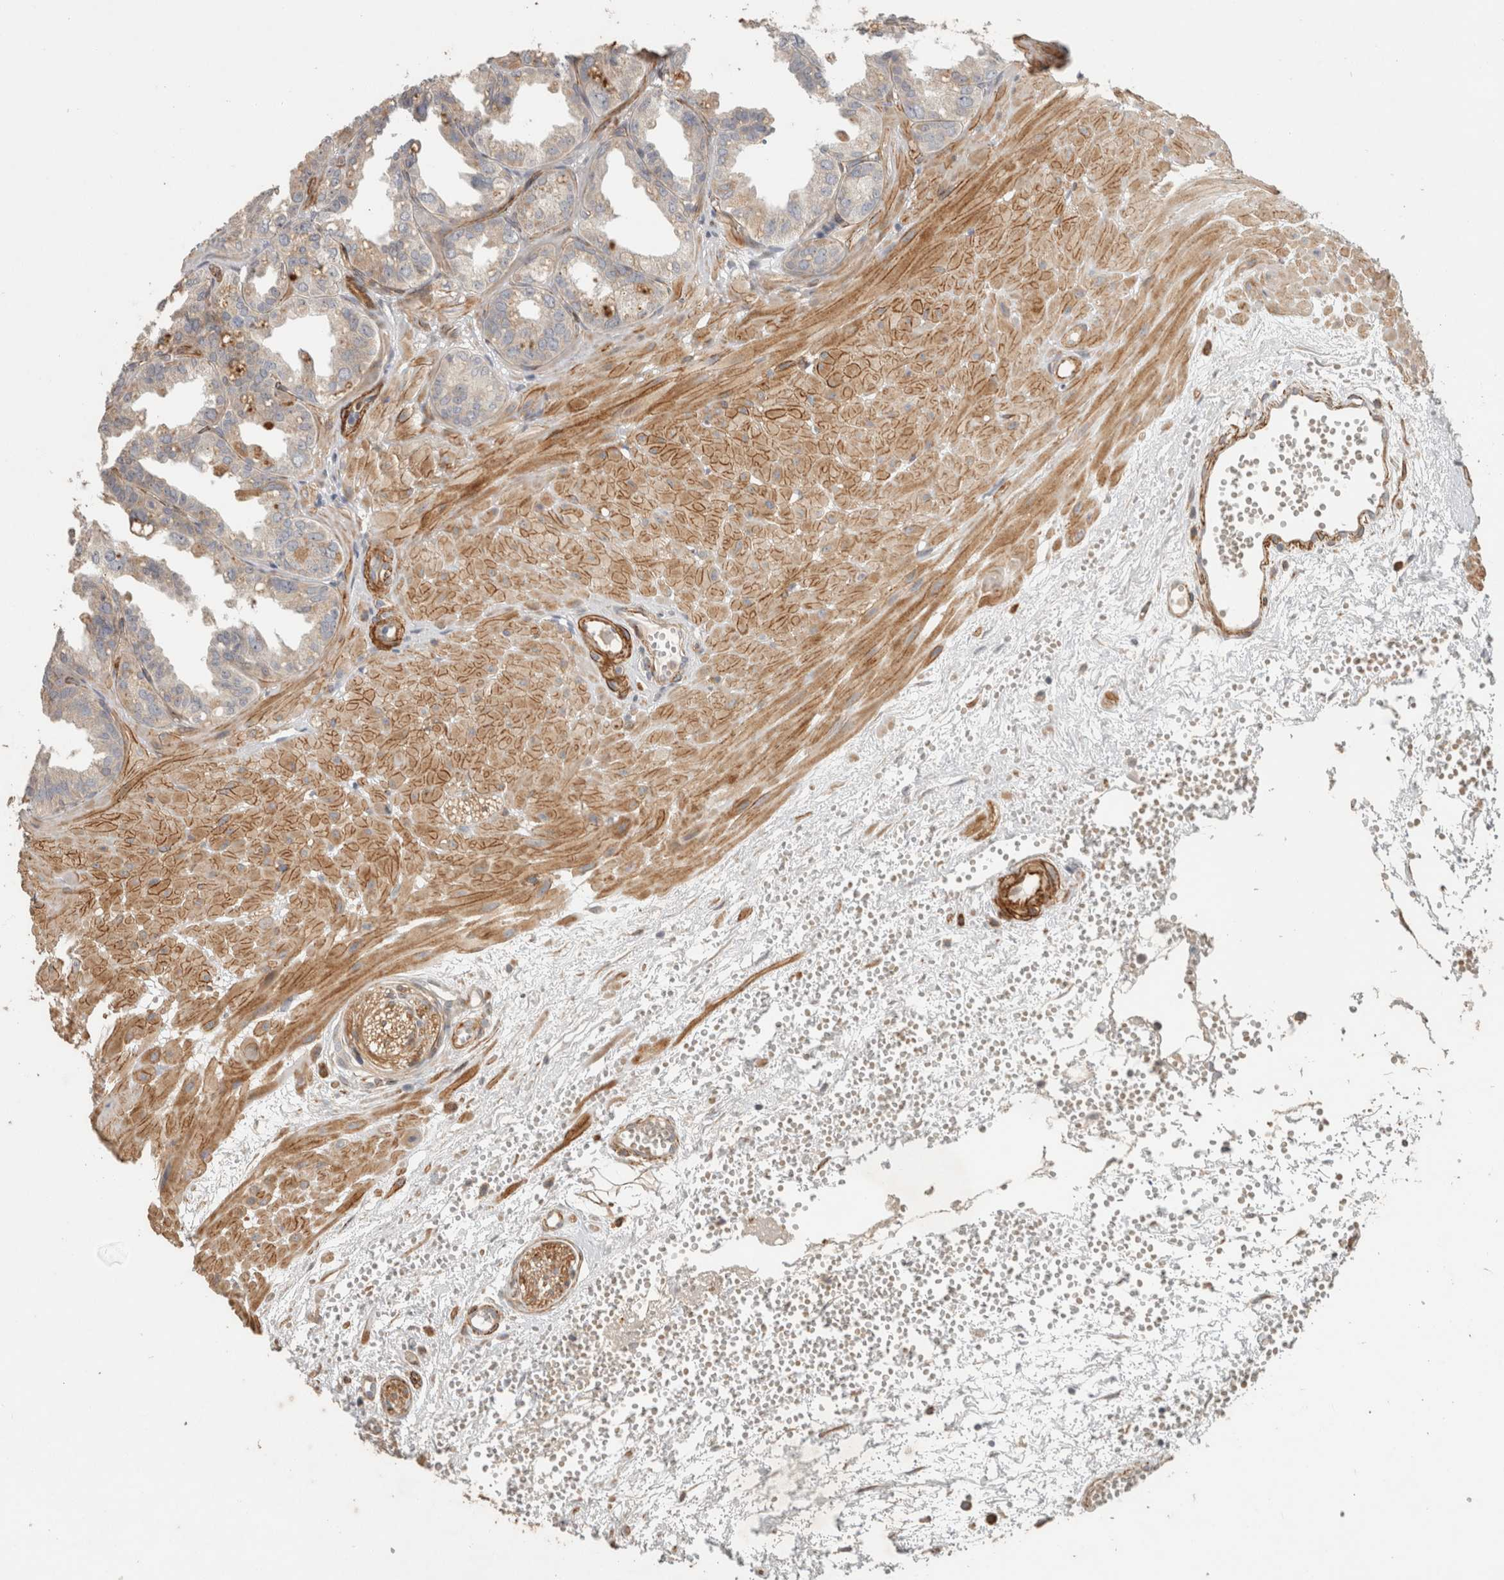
{"staining": {"intensity": "moderate", "quantity": "<25%", "location": "cytoplasmic/membranous"}, "tissue": "seminal vesicle", "cell_type": "Glandular cells", "image_type": "normal", "snomed": [{"axis": "morphology", "description": "Normal tissue, NOS"}, {"axis": "topography", "description": "Prostate"}, {"axis": "topography", "description": "Seminal veicle"}], "caption": "A brown stain highlights moderate cytoplasmic/membranous positivity of a protein in glandular cells of benign seminal vesicle. (DAB (3,3'-diaminobenzidine) IHC, brown staining for protein, blue staining for nuclei).", "gene": "SIPA1L2", "patient": {"sex": "male", "age": 51}}